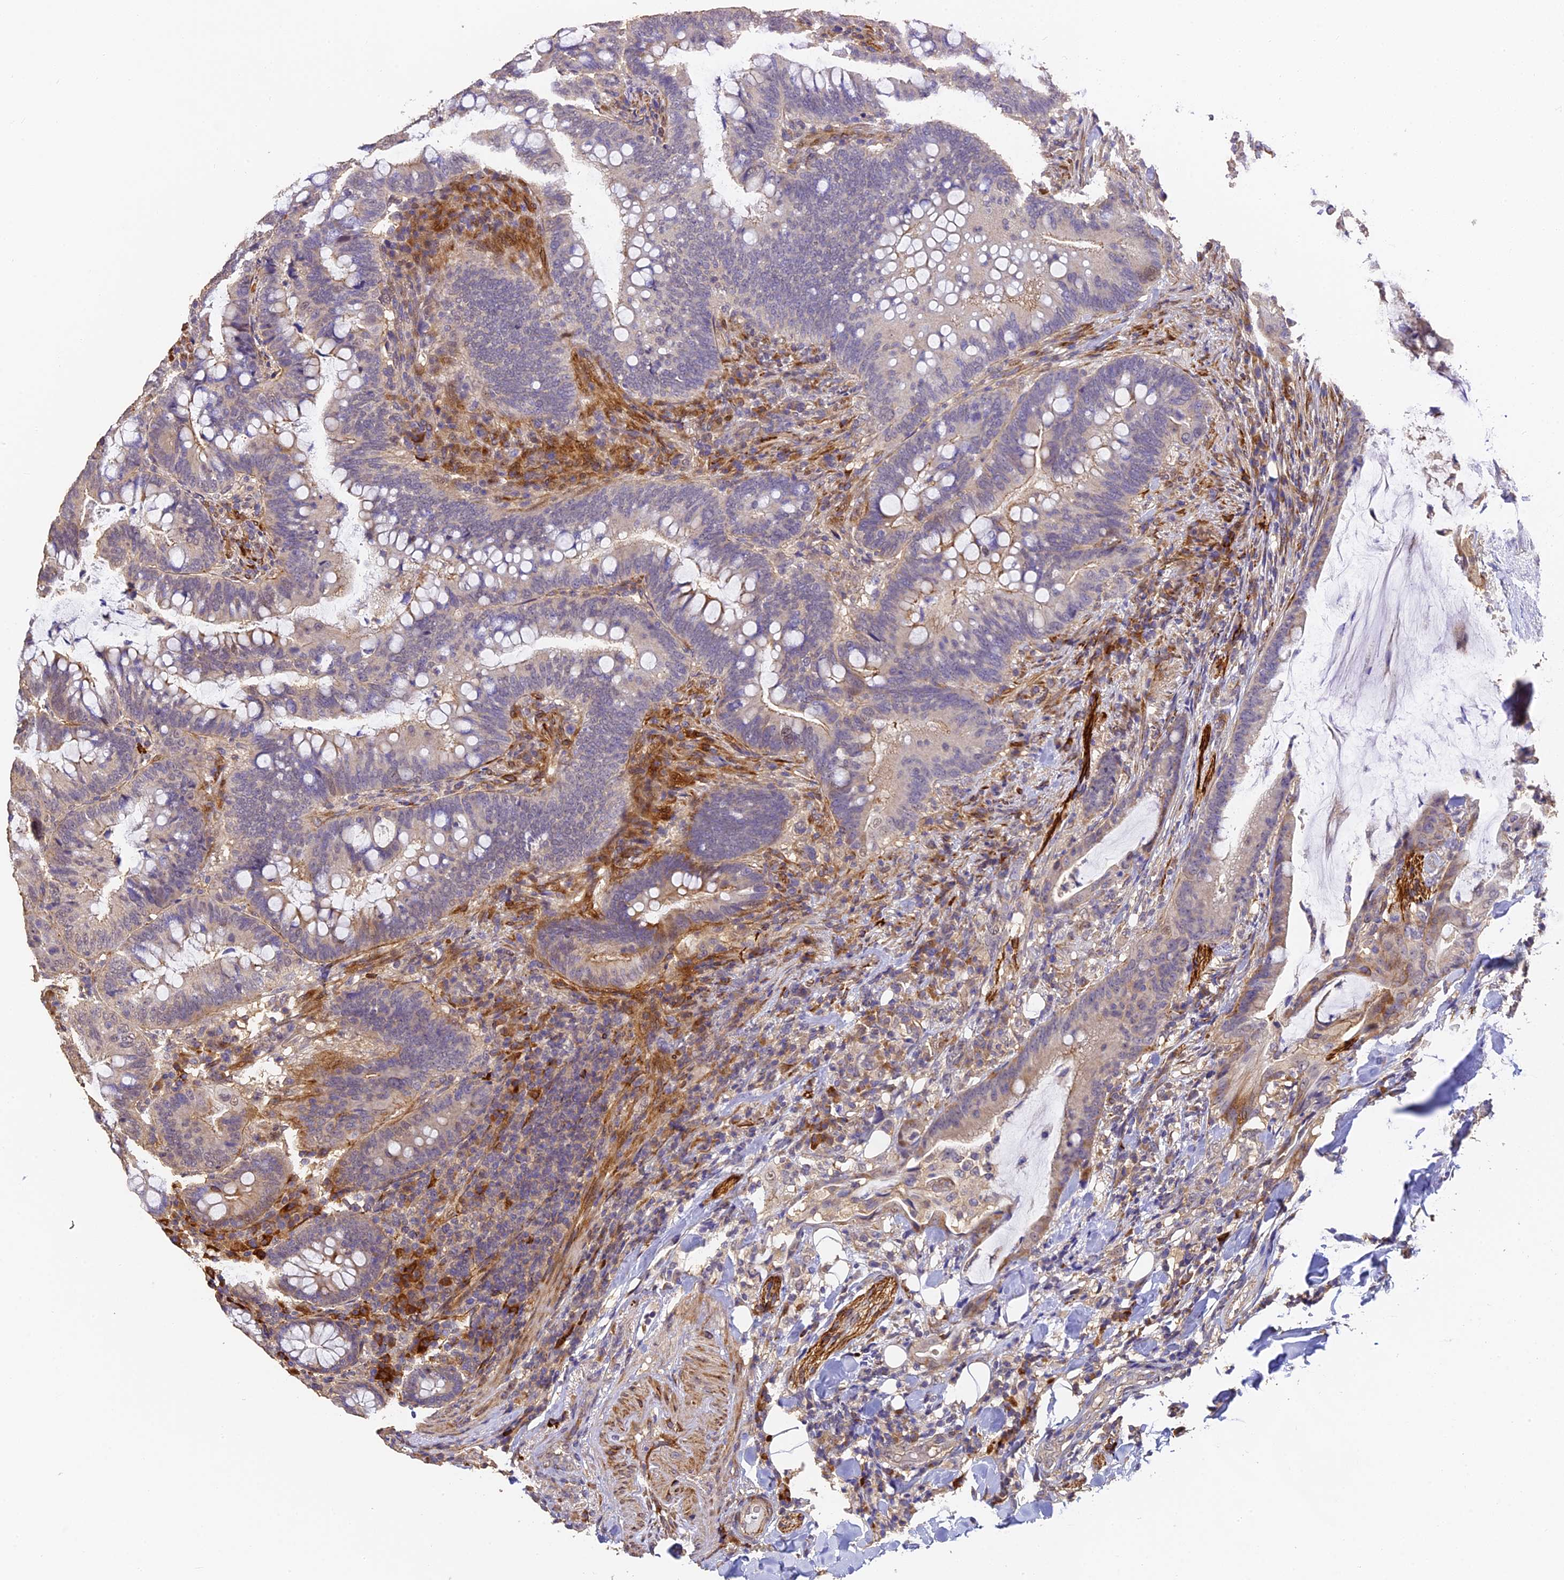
{"staining": {"intensity": "weak", "quantity": "25%-75%", "location": "cytoplasmic/membranous"}, "tissue": "colorectal cancer", "cell_type": "Tumor cells", "image_type": "cancer", "snomed": [{"axis": "morphology", "description": "Adenocarcinoma, NOS"}, {"axis": "topography", "description": "Colon"}], "caption": "Human colorectal cancer stained with a protein marker demonstrates weak staining in tumor cells.", "gene": "SLC11A1", "patient": {"sex": "female", "age": 66}}